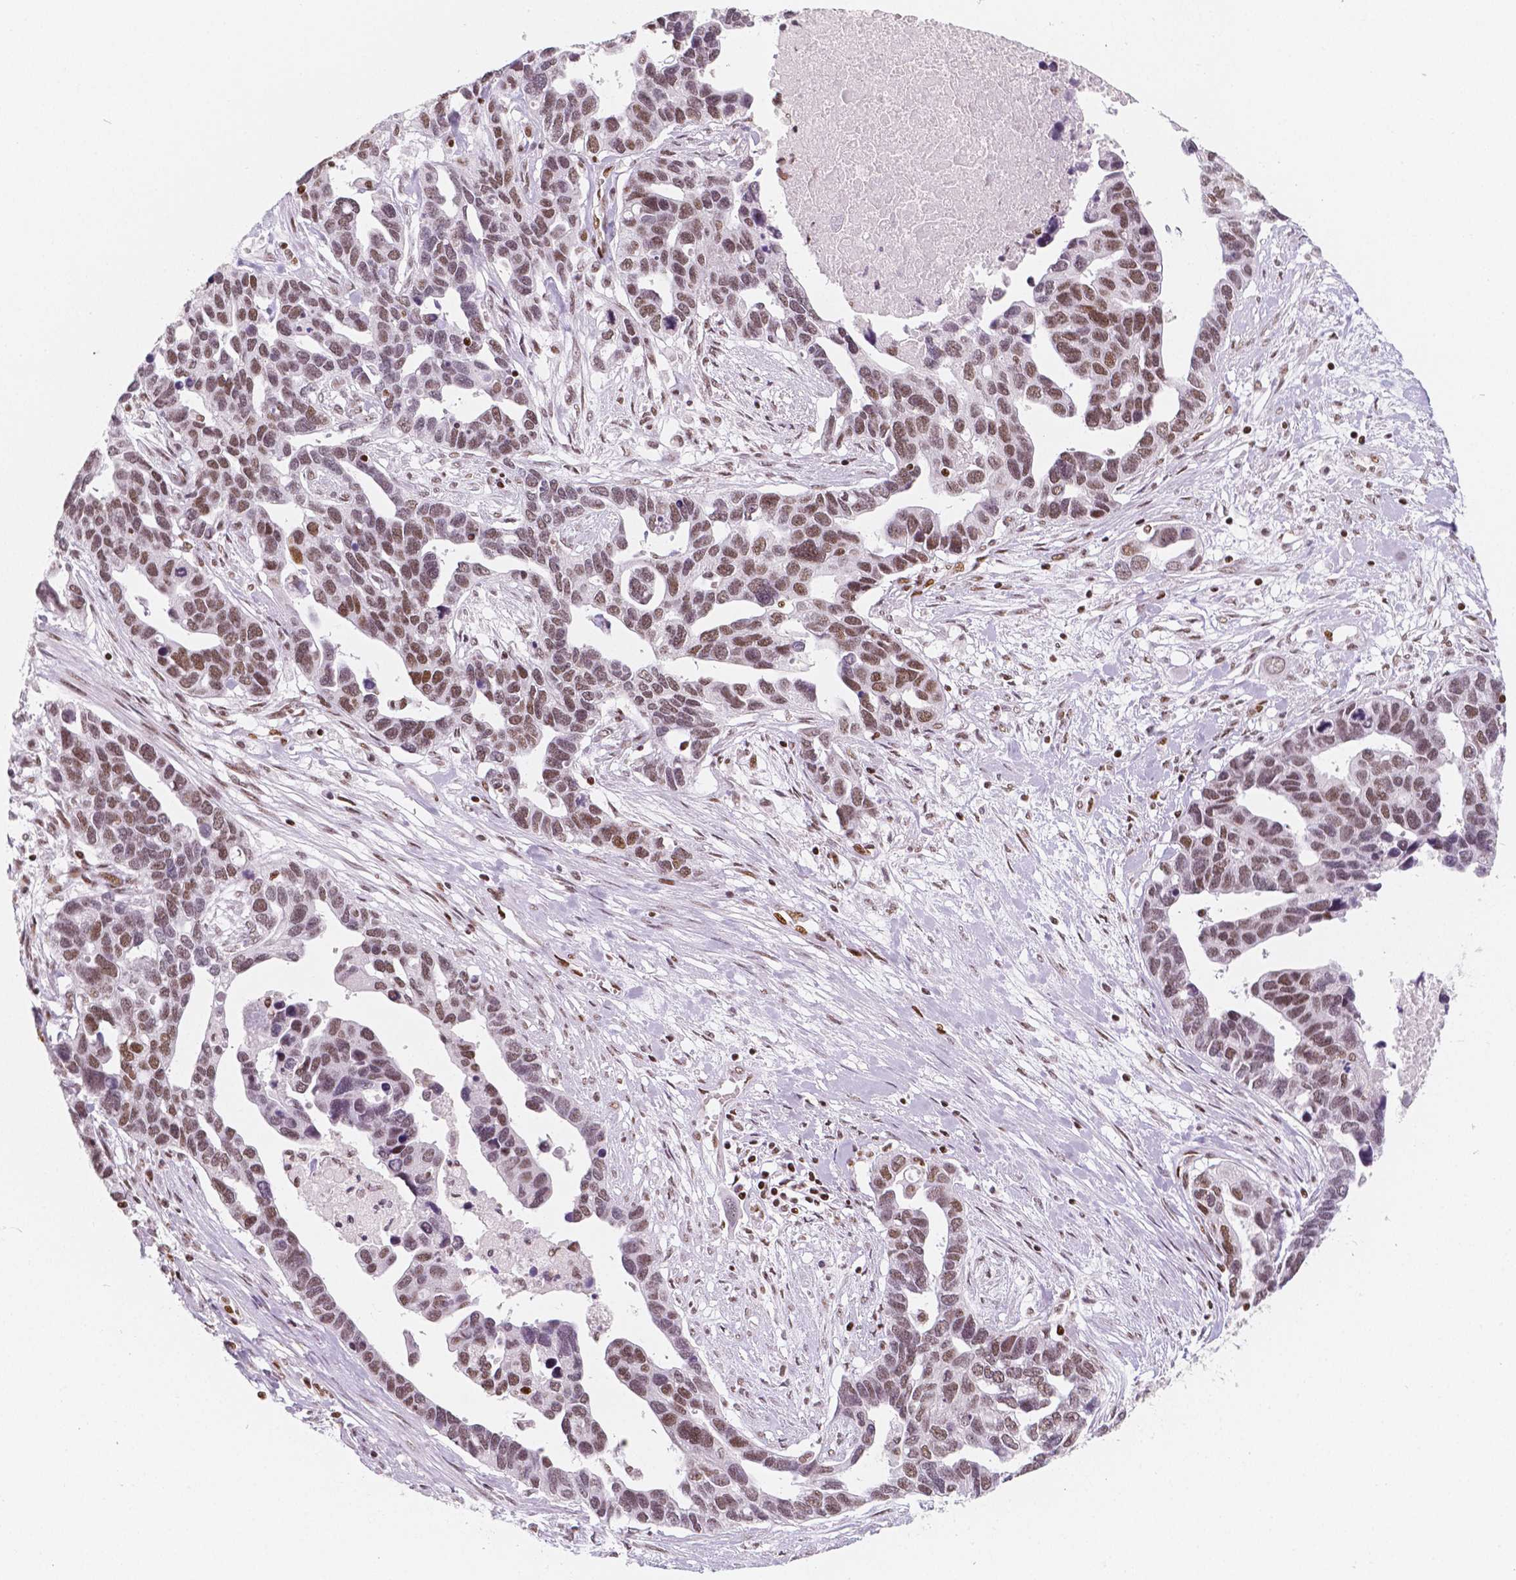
{"staining": {"intensity": "moderate", "quantity": ">75%", "location": "nuclear"}, "tissue": "ovarian cancer", "cell_type": "Tumor cells", "image_type": "cancer", "snomed": [{"axis": "morphology", "description": "Cystadenocarcinoma, serous, NOS"}, {"axis": "topography", "description": "Ovary"}], "caption": "Protein expression analysis of ovarian cancer (serous cystadenocarcinoma) shows moderate nuclear positivity in approximately >75% of tumor cells. (DAB IHC, brown staining for protein, blue staining for nuclei).", "gene": "HDAC1", "patient": {"sex": "female", "age": 54}}